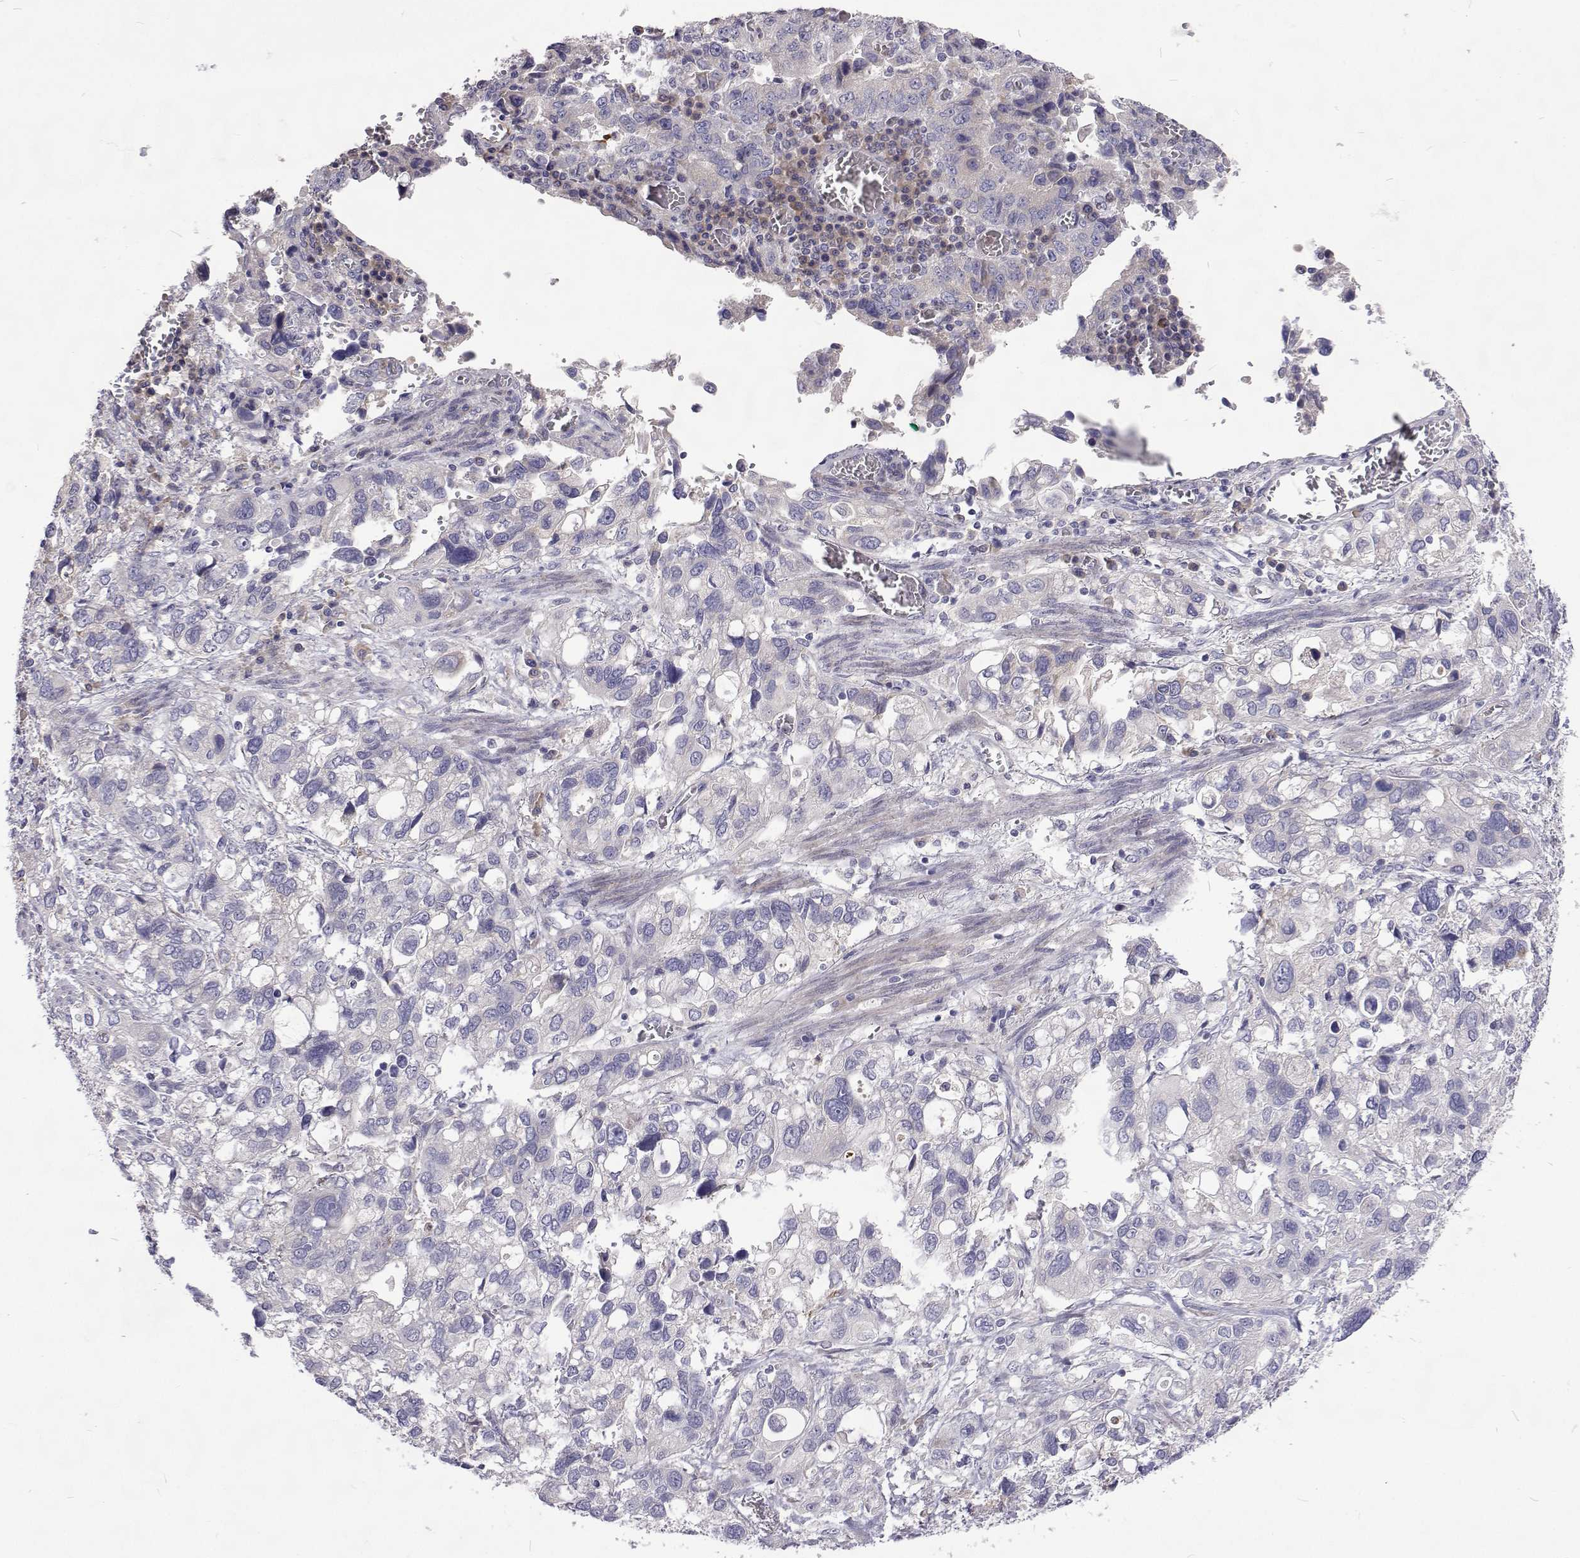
{"staining": {"intensity": "negative", "quantity": "none", "location": "none"}, "tissue": "stomach cancer", "cell_type": "Tumor cells", "image_type": "cancer", "snomed": [{"axis": "morphology", "description": "Adenocarcinoma, NOS"}, {"axis": "topography", "description": "Stomach, upper"}], "caption": "Image shows no significant protein positivity in tumor cells of stomach cancer (adenocarcinoma).", "gene": "NPR3", "patient": {"sex": "female", "age": 81}}